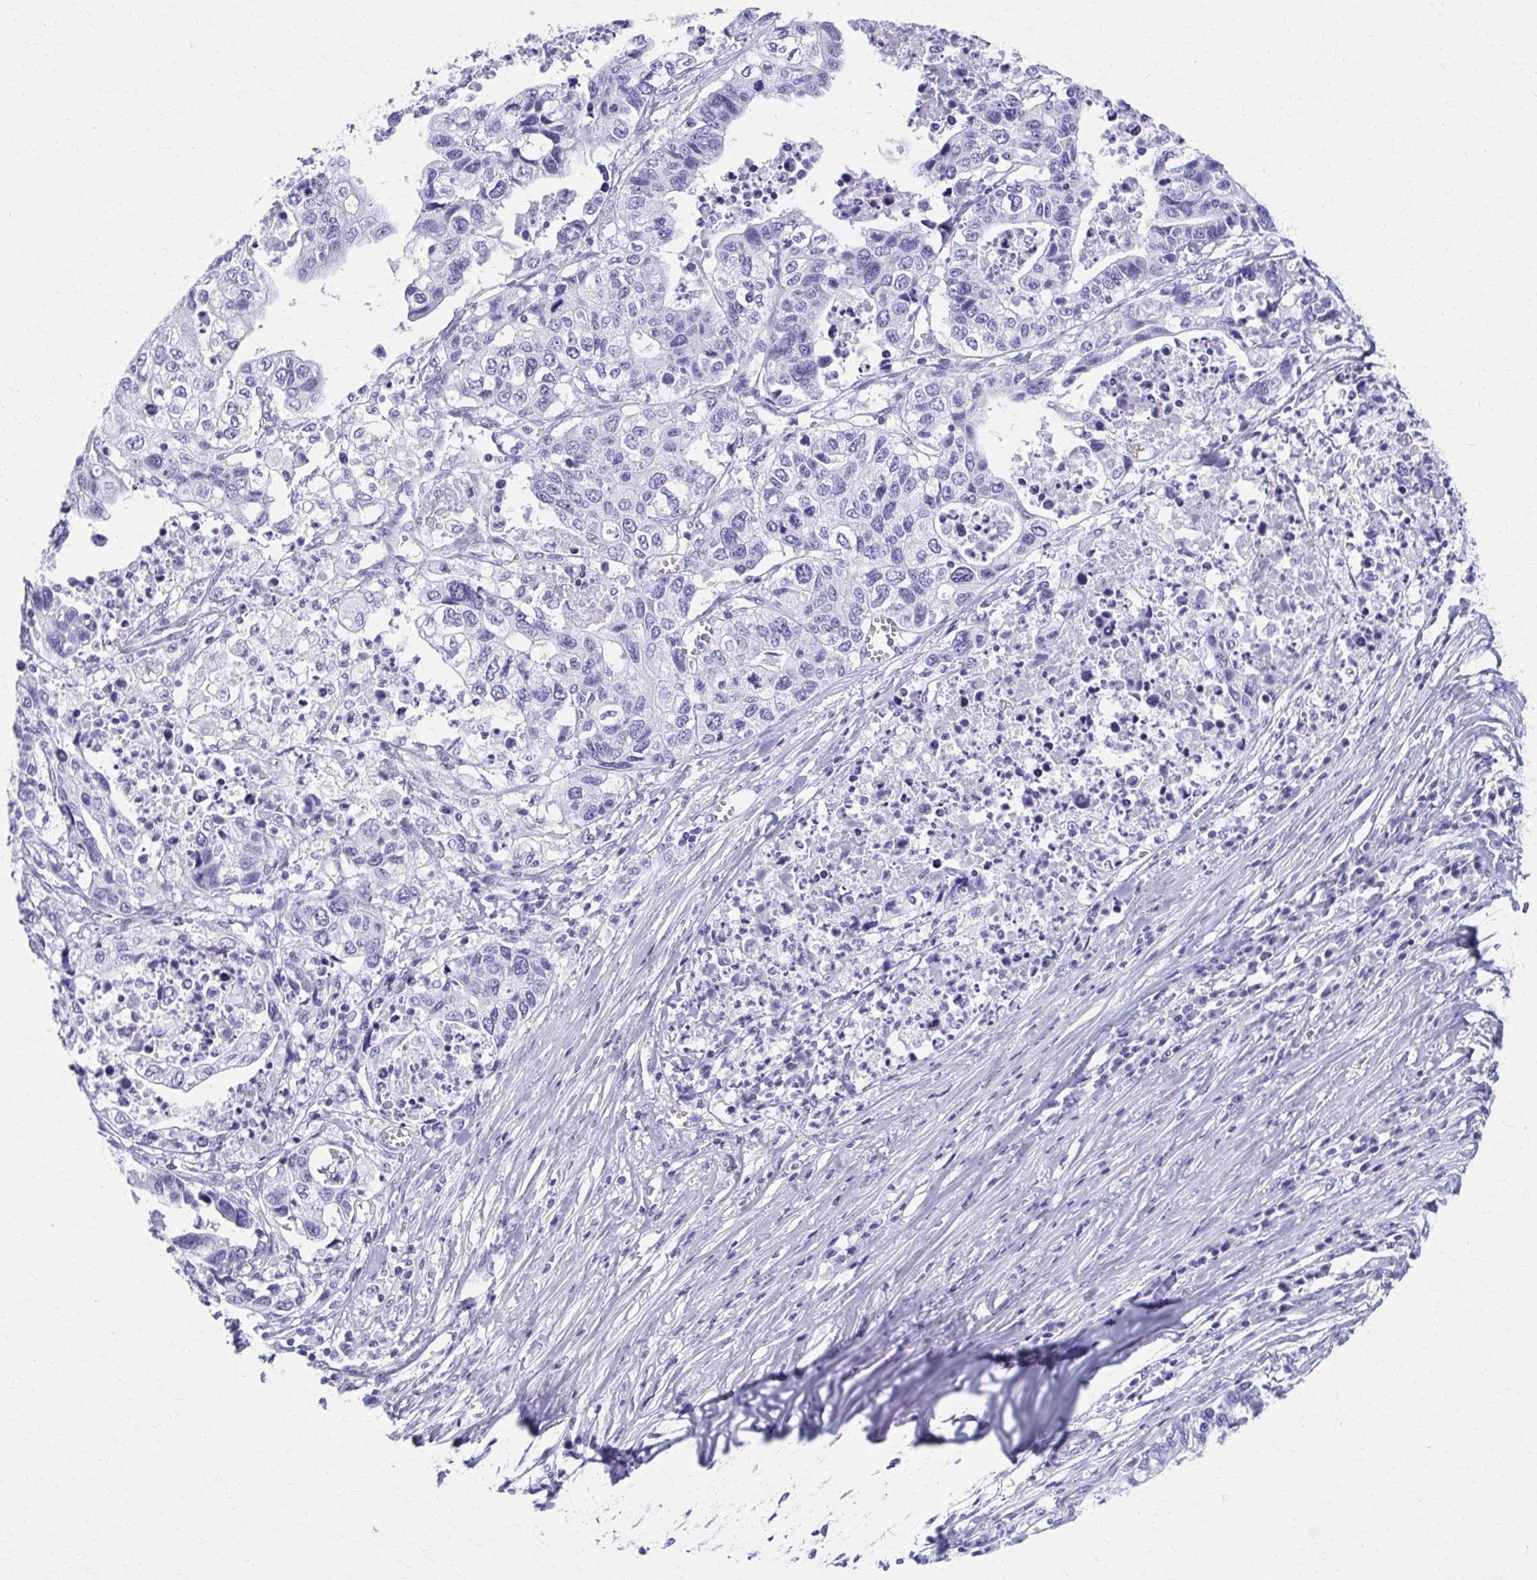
{"staining": {"intensity": "negative", "quantity": "none", "location": "none"}, "tissue": "stomach cancer", "cell_type": "Tumor cells", "image_type": "cancer", "snomed": [{"axis": "morphology", "description": "Adenocarcinoma, NOS"}, {"axis": "topography", "description": "Stomach, upper"}], "caption": "Immunohistochemical staining of stomach cancer (adenocarcinoma) displays no significant staining in tumor cells.", "gene": "MPLKIP", "patient": {"sex": "female", "age": 67}}